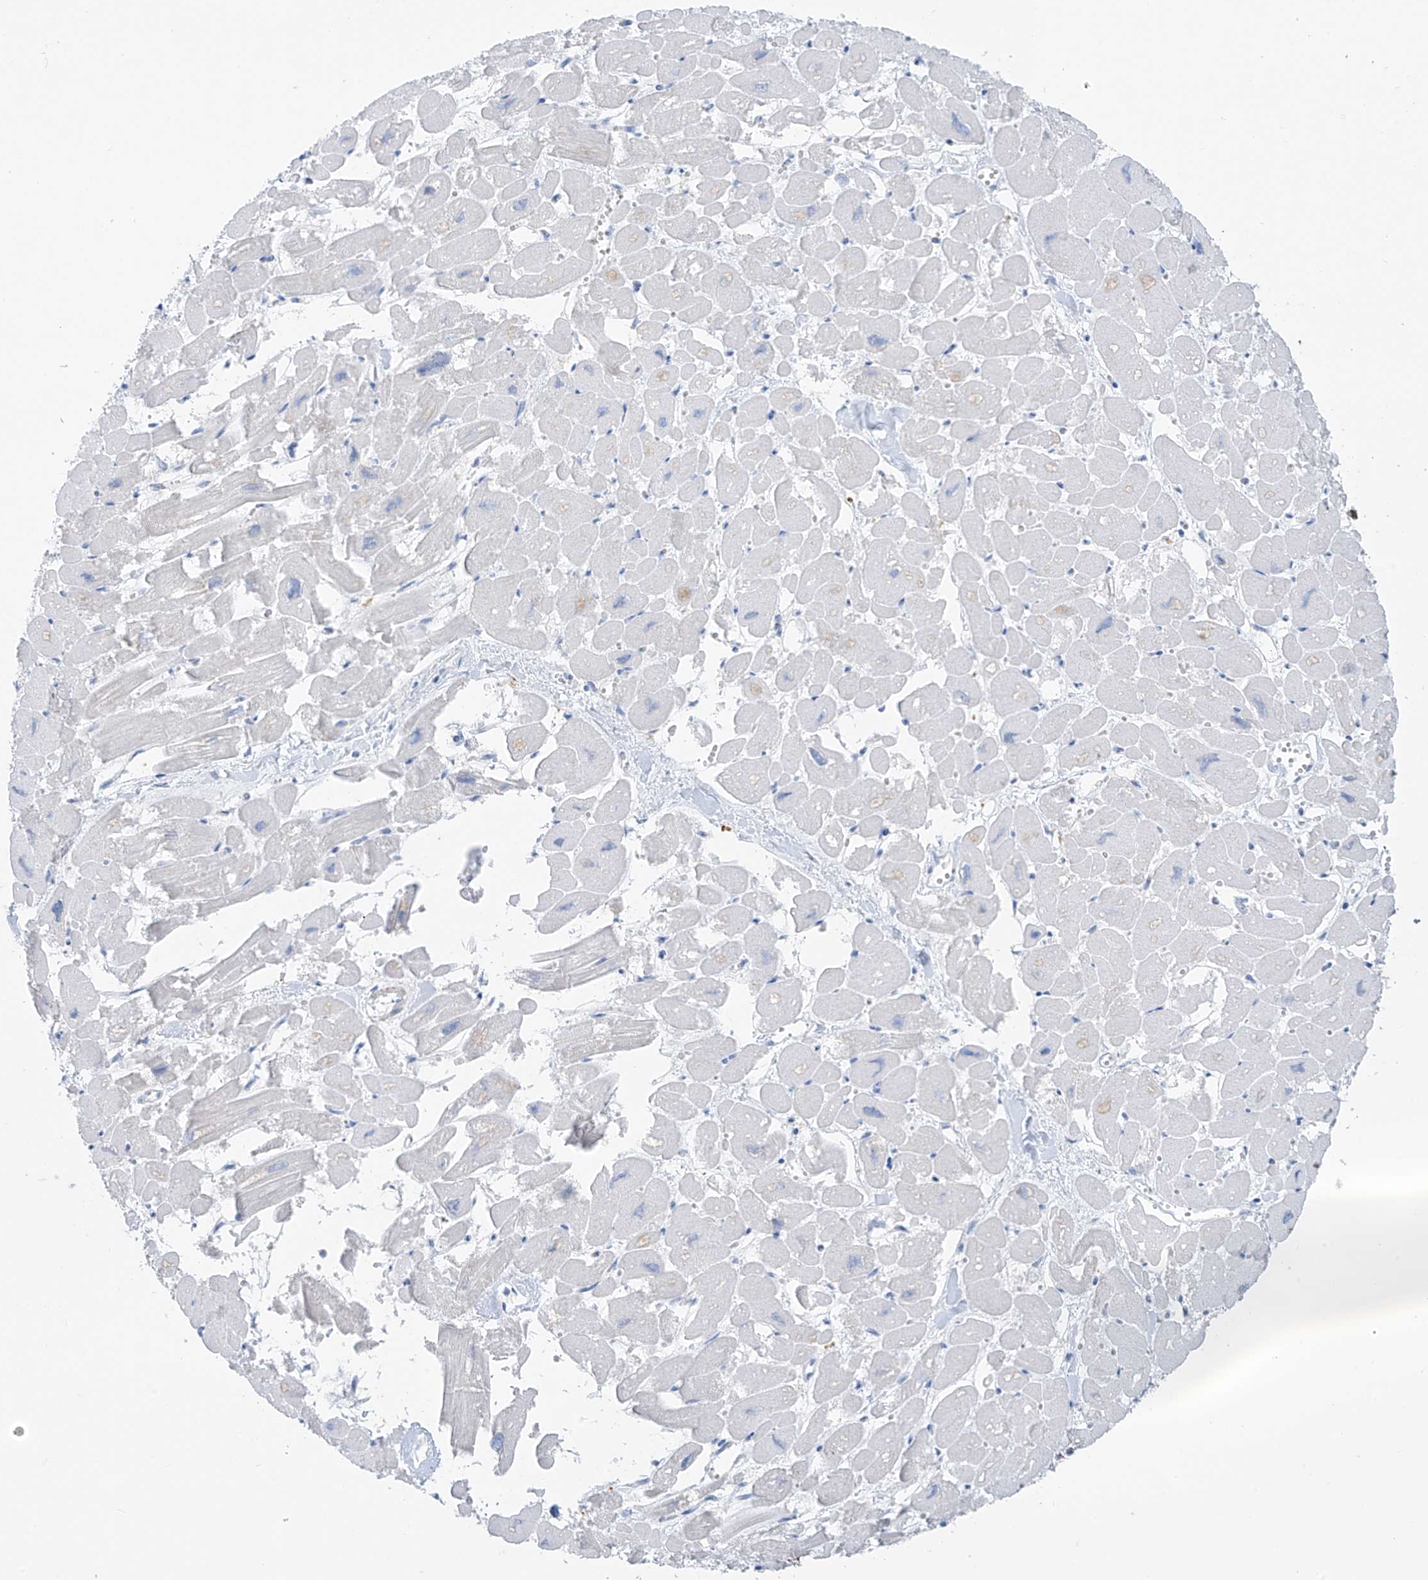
{"staining": {"intensity": "negative", "quantity": "none", "location": "none"}, "tissue": "heart muscle", "cell_type": "Cardiomyocytes", "image_type": "normal", "snomed": [{"axis": "morphology", "description": "Normal tissue, NOS"}, {"axis": "topography", "description": "Heart"}], "caption": "A high-resolution image shows immunohistochemistry staining of unremarkable heart muscle, which shows no significant positivity in cardiomyocytes.", "gene": "GLMP", "patient": {"sex": "male", "age": 54}}